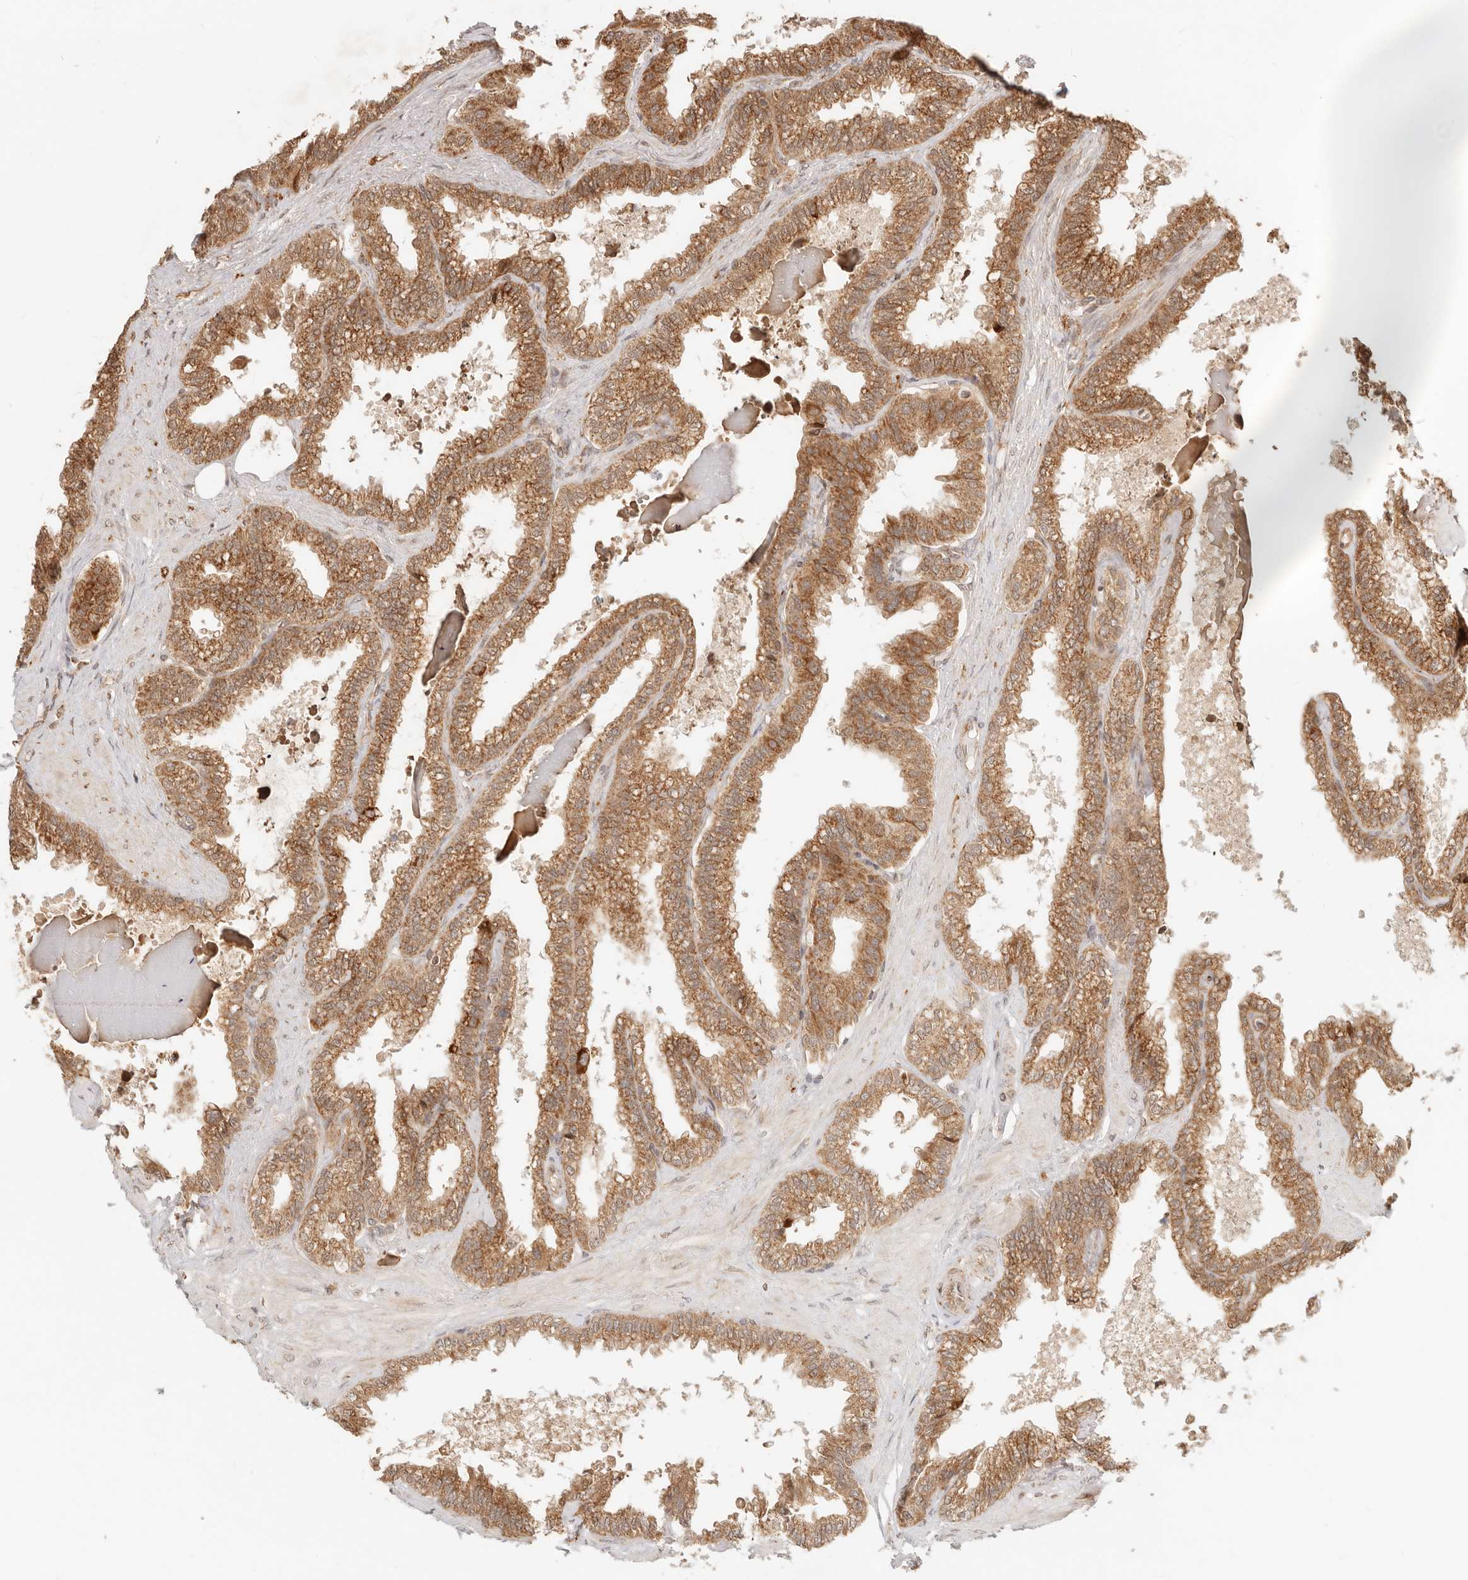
{"staining": {"intensity": "moderate", "quantity": ">75%", "location": "cytoplasmic/membranous"}, "tissue": "seminal vesicle", "cell_type": "Glandular cells", "image_type": "normal", "snomed": [{"axis": "morphology", "description": "Normal tissue, NOS"}, {"axis": "topography", "description": "Seminal veicle"}], "caption": "Human seminal vesicle stained for a protein (brown) demonstrates moderate cytoplasmic/membranous positive expression in approximately >75% of glandular cells.", "gene": "BAALC", "patient": {"sex": "male", "age": 46}}